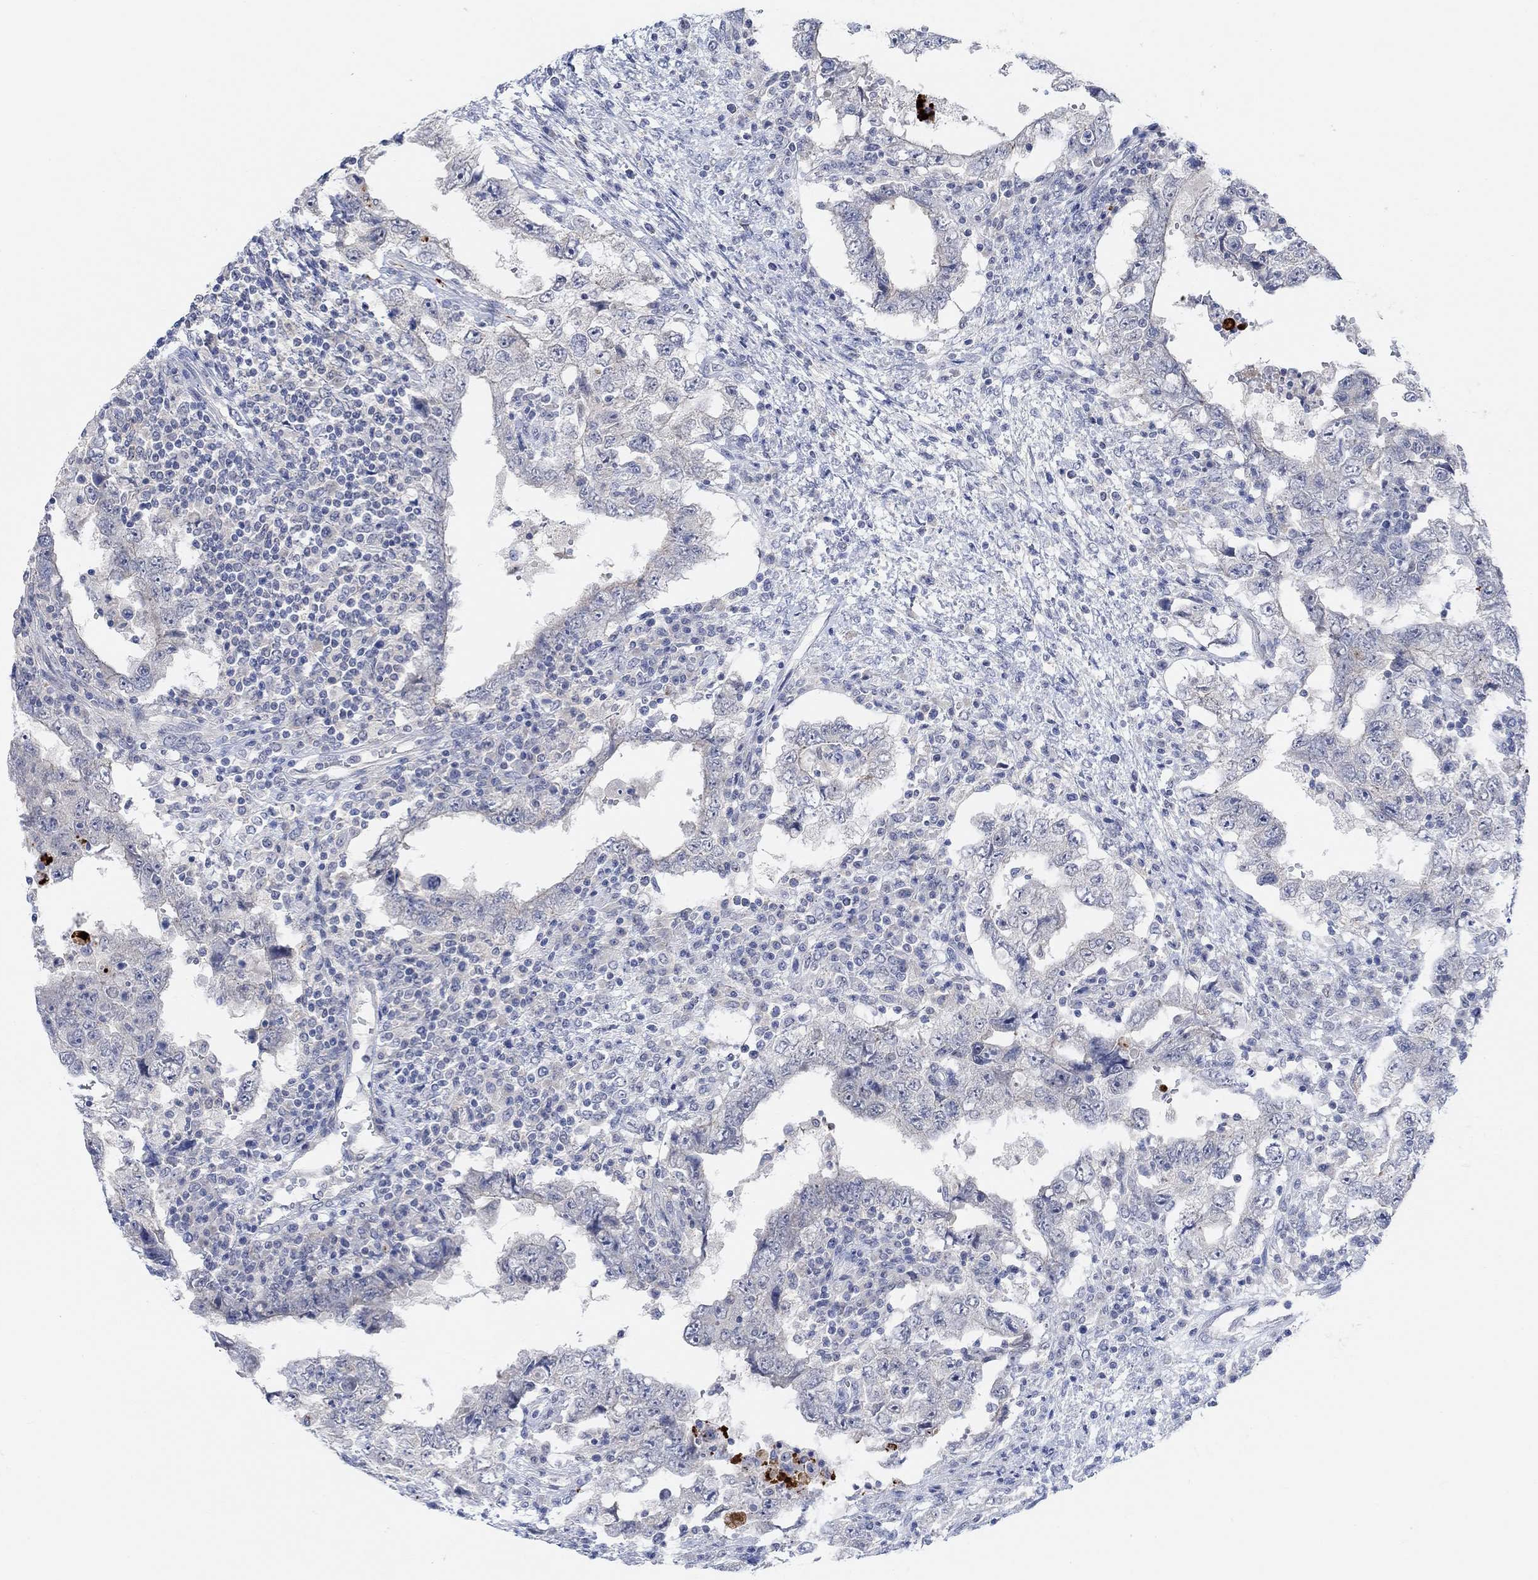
{"staining": {"intensity": "negative", "quantity": "none", "location": "none"}, "tissue": "testis cancer", "cell_type": "Tumor cells", "image_type": "cancer", "snomed": [{"axis": "morphology", "description": "Carcinoma, Embryonal, NOS"}, {"axis": "topography", "description": "Testis"}], "caption": "Tumor cells are negative for protein expression in human embryonal carcinoma (testis).", "gene": "RIMS1", "patient": {"sex": "male", "age": 26}}